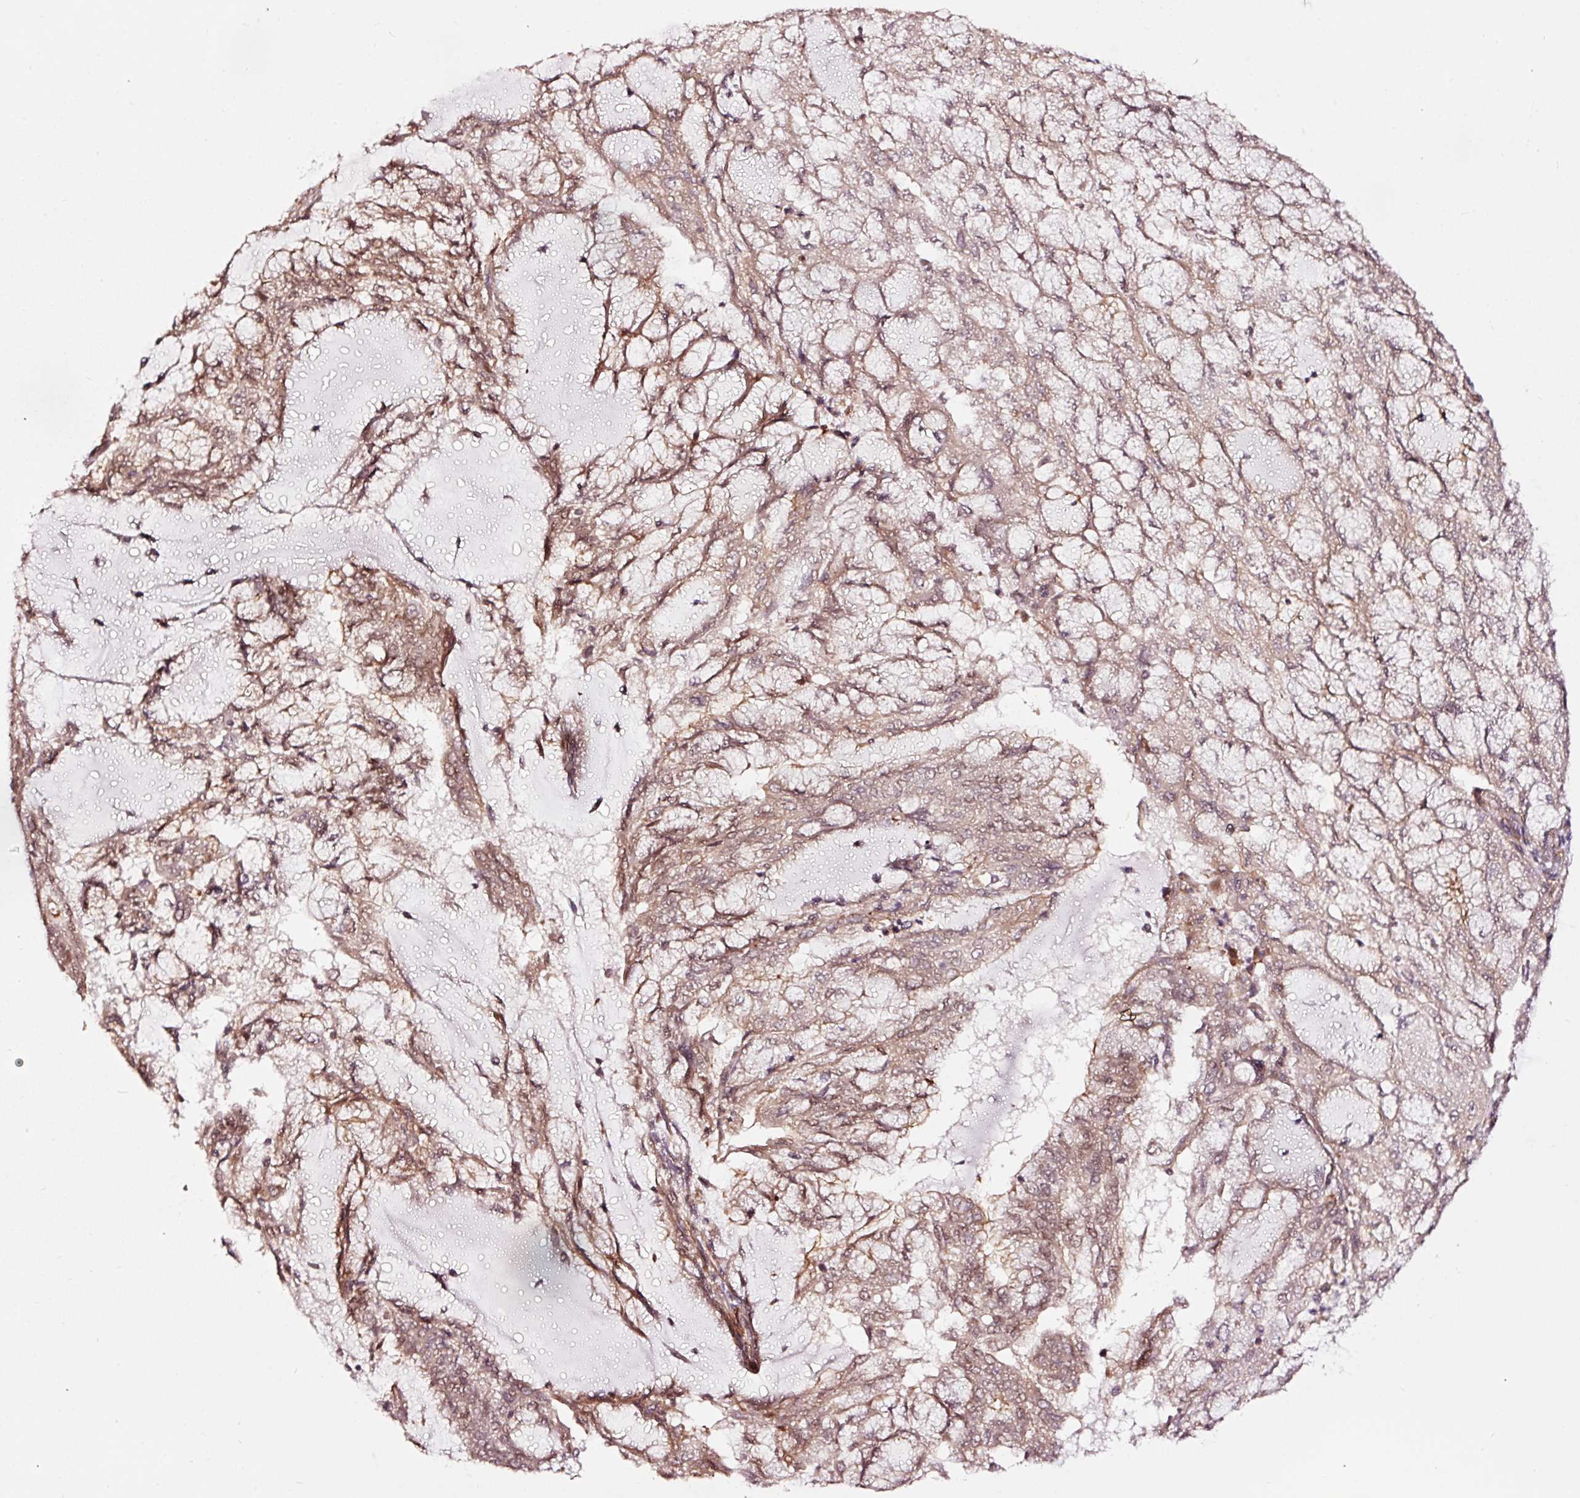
{"staining": {"intensity": "weak", "quantity": ">75%", "location": "cytoplasmic/membranous,nuclear"}, "tissue": "endometrial cancer", "cell_type": "Tumor cells", "image_type": "cancer", "snomed": [{"axis": "morphology", "description": "Adenocarcinoma, NOS"}, {"axis": "topography", "description": "Endometrium"}], "caption": "This micrograph shows endometrial cancer (adenocarcinoma) stained with immunohistochemistry to label a protein in brown. The cytoplasmic/membranous and nuclear of tumor cells show weak positivity for the protein. Nuclei are counter-stained blue.", "gene": "TPM1", "patient": {"sex": "female", "age": 81}}